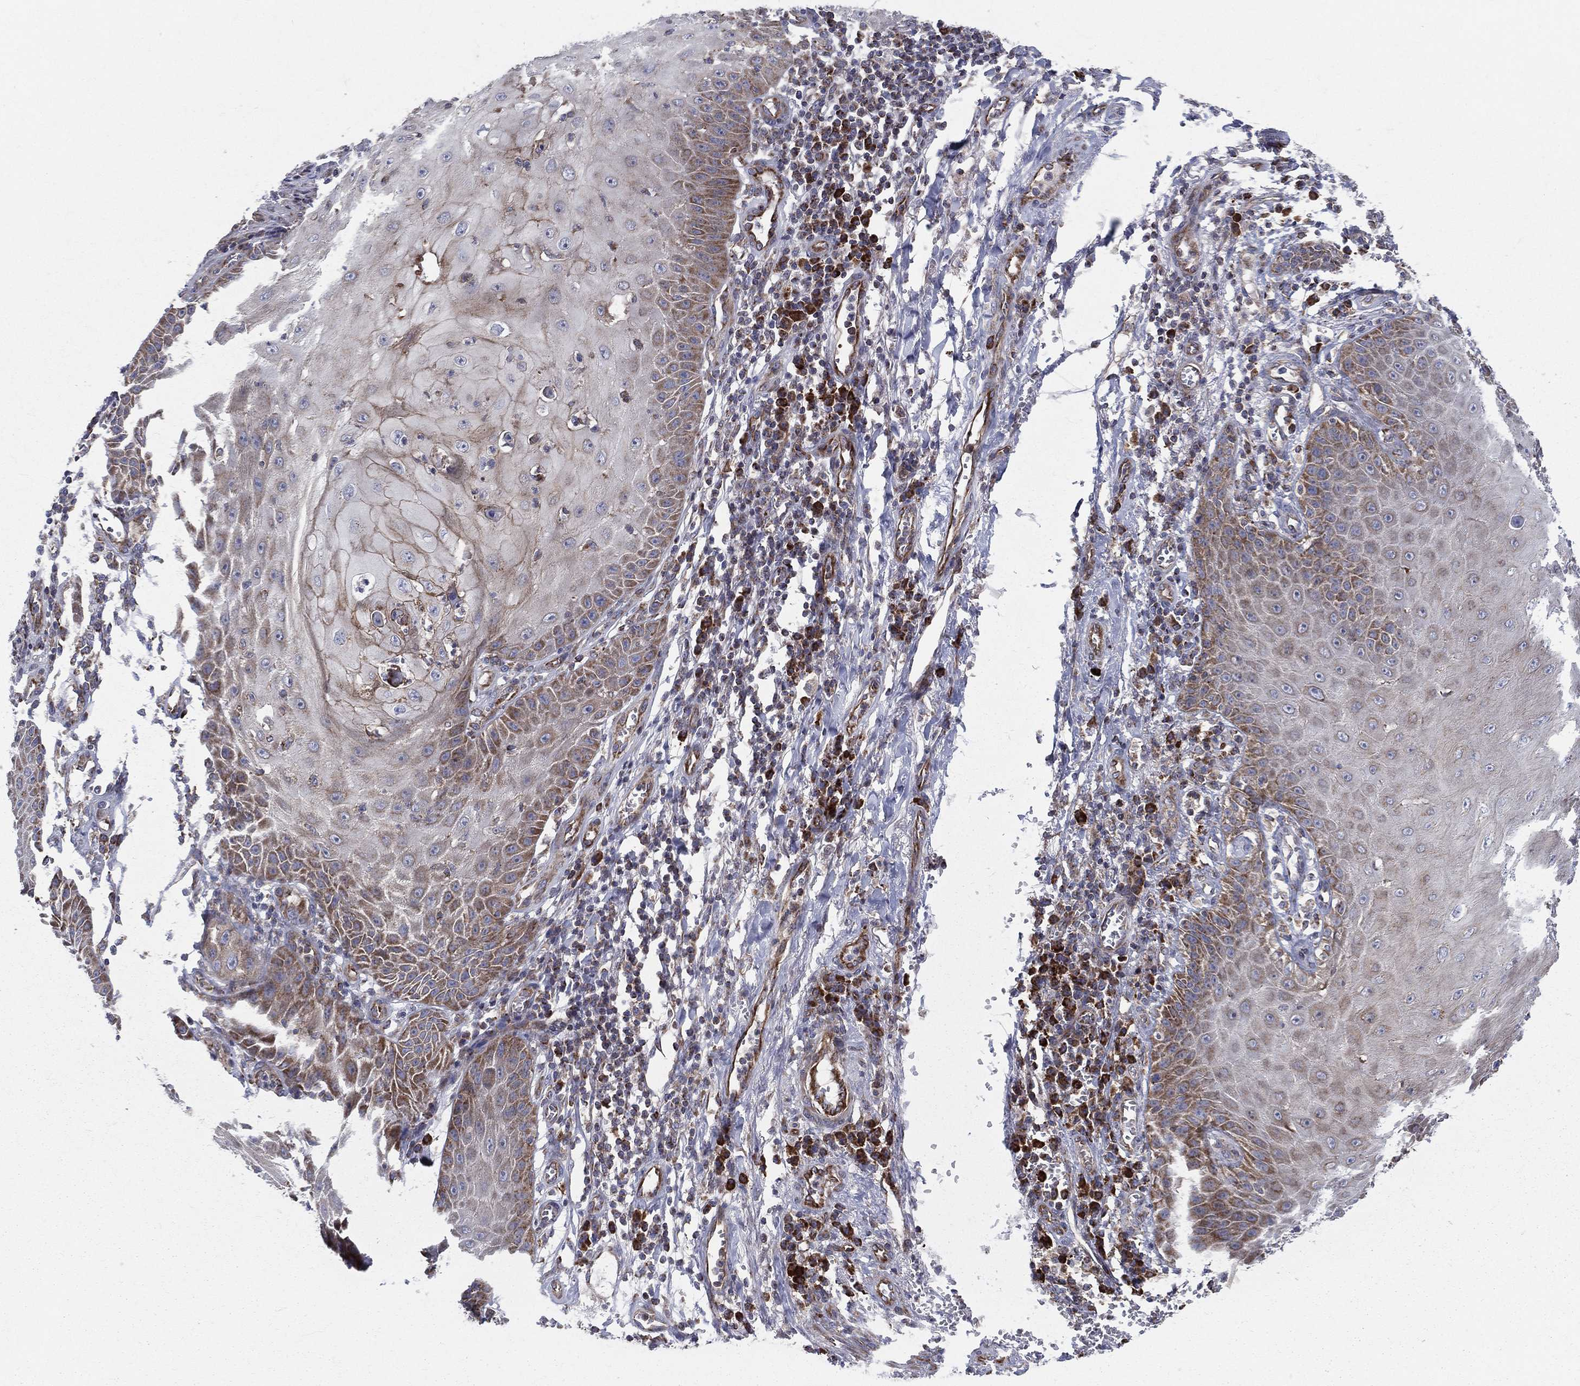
{"staining": {"intensity": "moderate", "quantity": "25%-75%", "location": "cytoplasmic/membranous"}, "tissue": "skin cancer", "cell_type": "Tumor cells", "image_type": "cancer", "snomed": [{"axis": "morphology", "description": "Squamous cell carcinoma, NOS"}, {"axis": "topography", "description": "Skin"}], "caption": "Human squamous cell carcinoma (skin) stained for a protein (brown) exhibits moderate cytoplasmic/membranous positive positivity in about 25%-75% of tumor cells.", "gene": "MIX23", "patient": {"sex": "male", "age": 70}}